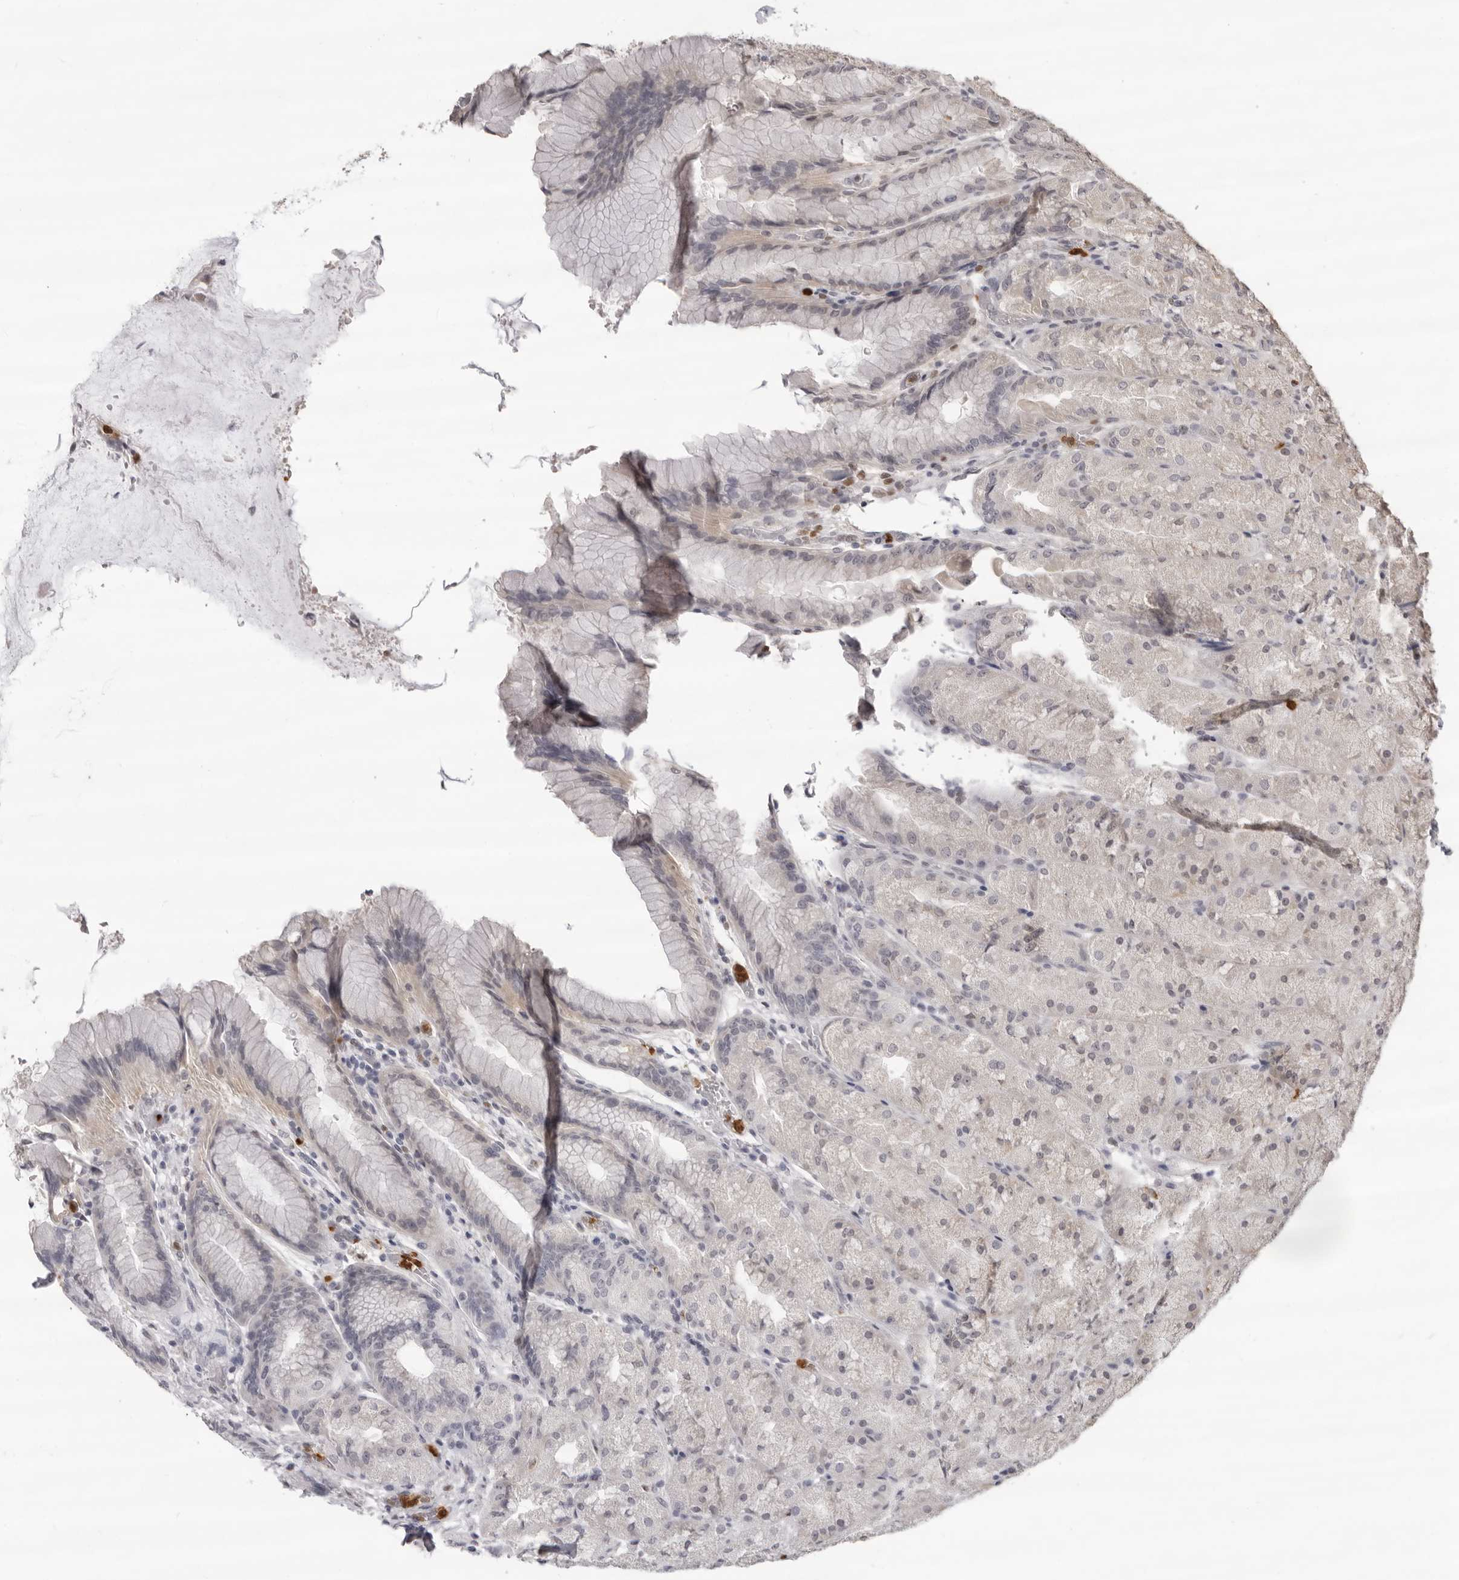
{"staining": {"intensity": "negative", "quantity": "none", "location": "none"}, "tissue": "stomach", "cell_type": "Glandular cells", "image_type": "normal", "snomed": [{"axis": "morphology", "description": "Normal tissue, NOS"}, {"axis": "topography", "description": "Stomach, upper"}, {"axis": "topography", "description": "Stomach"}], "caption": "Immunohistochemistry (IHC) micrograph of normal stomach stained for a protein (brown), which exhibits no staining in glandular cells.", "gene": "IL31", "patient": {"sex": "male", "age": 48}}